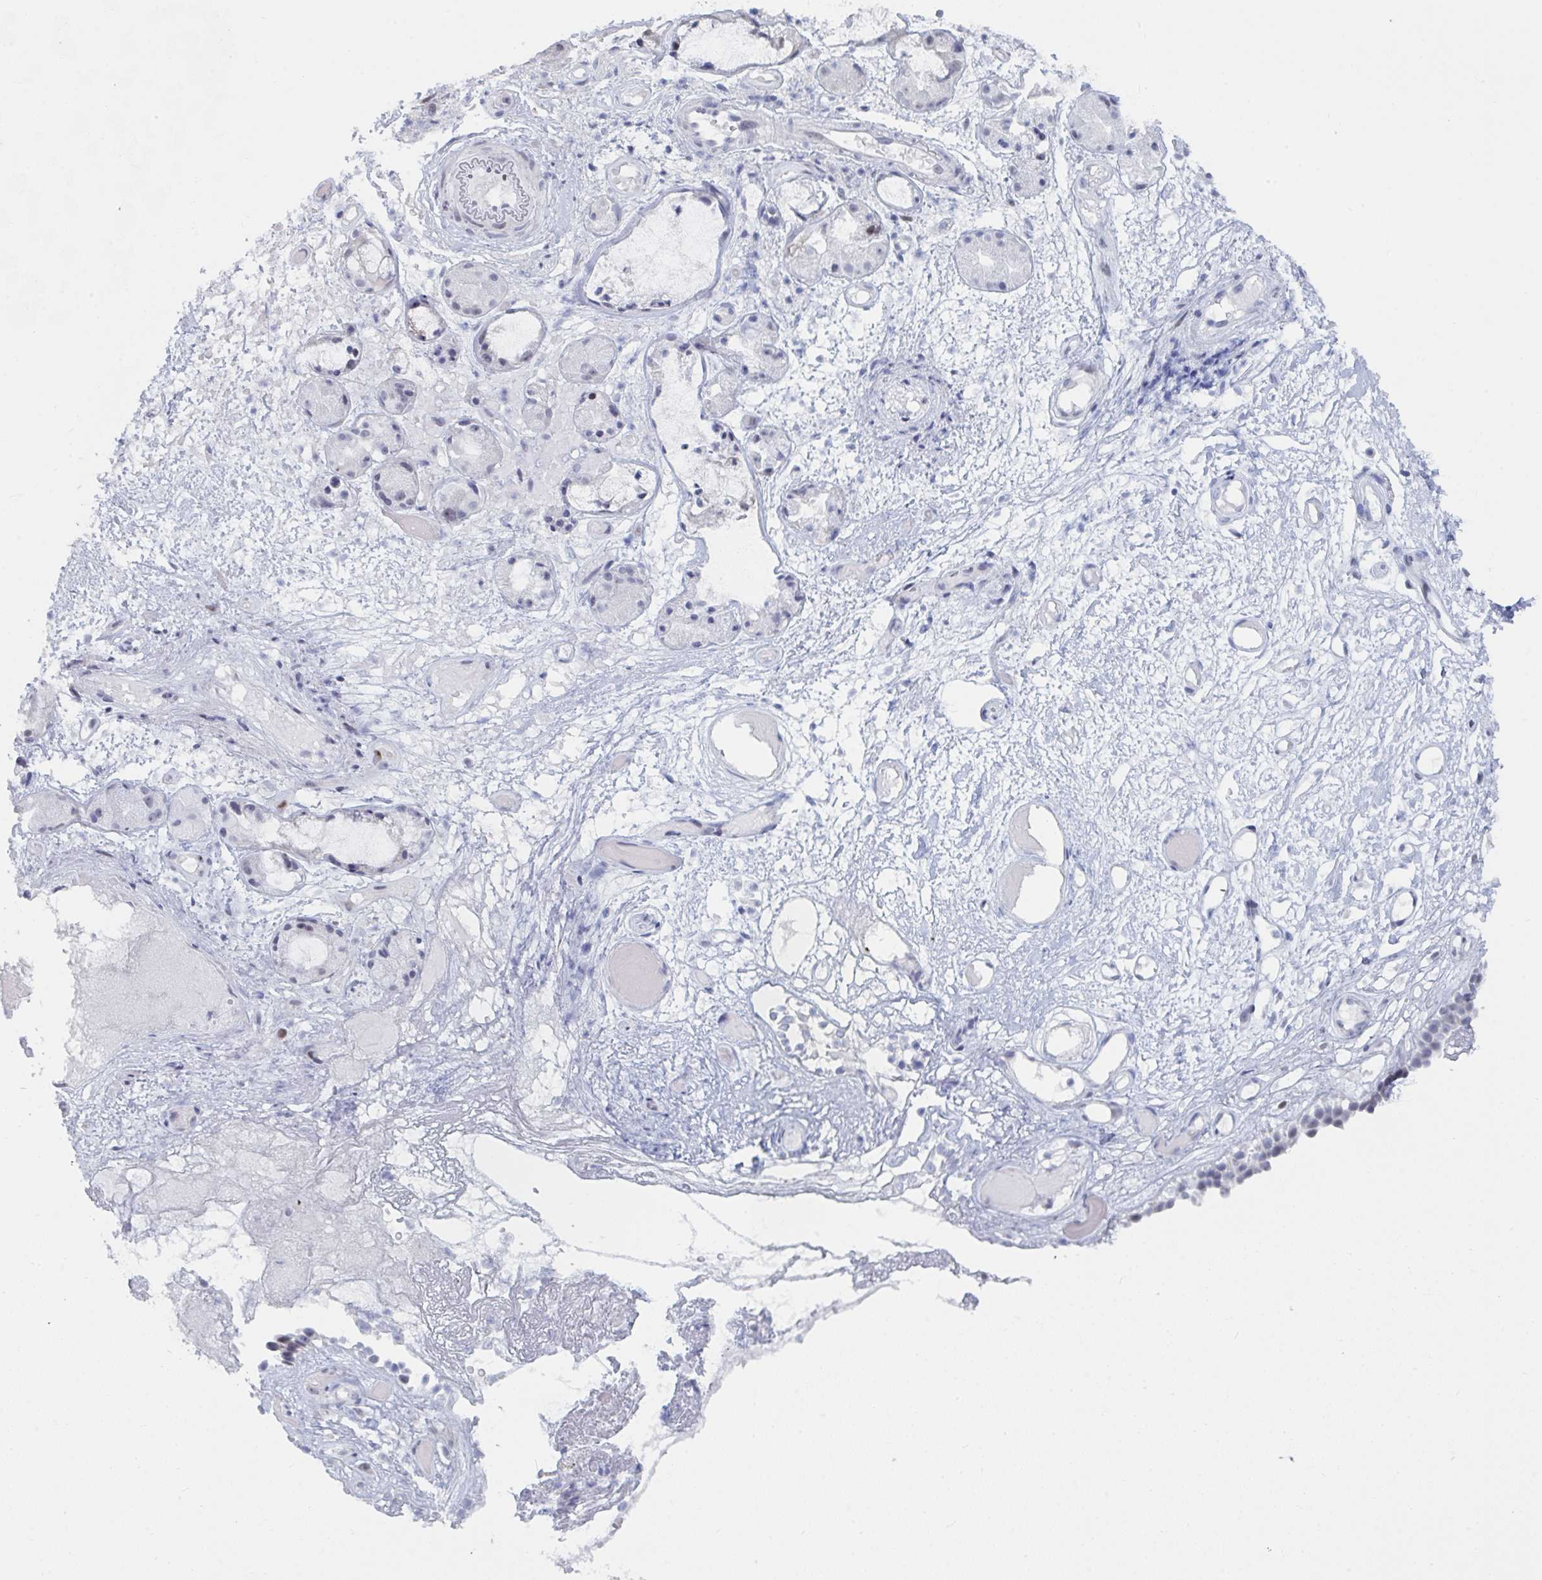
{"staining": {"intensity": "weak", "quantity": "<25%", "location": "cytoplasmic/membranous,nuclear"}, "tissue": "nasopharynx", "cell_type": "Respiratory epithelial cells", "image_type": "normal", "snomed": [{"axis": "morphology", "description": "Normal tissue, NOS"}, {"axis": "morphology", "description": "Inflammation, NOS"}, {"axis": "topography", "description": "Nasopharynx"}], "caption": "Unremarkable nasopharynx was stained to show a protein in brown. There is no significant staining in respiratory epithelial cells. (Brightfield microscopy of DAB immunohistochemistry (IHC) at high magnification).", "gene": "NR1H2", "patient": {"sex": "male", "age": 54}}